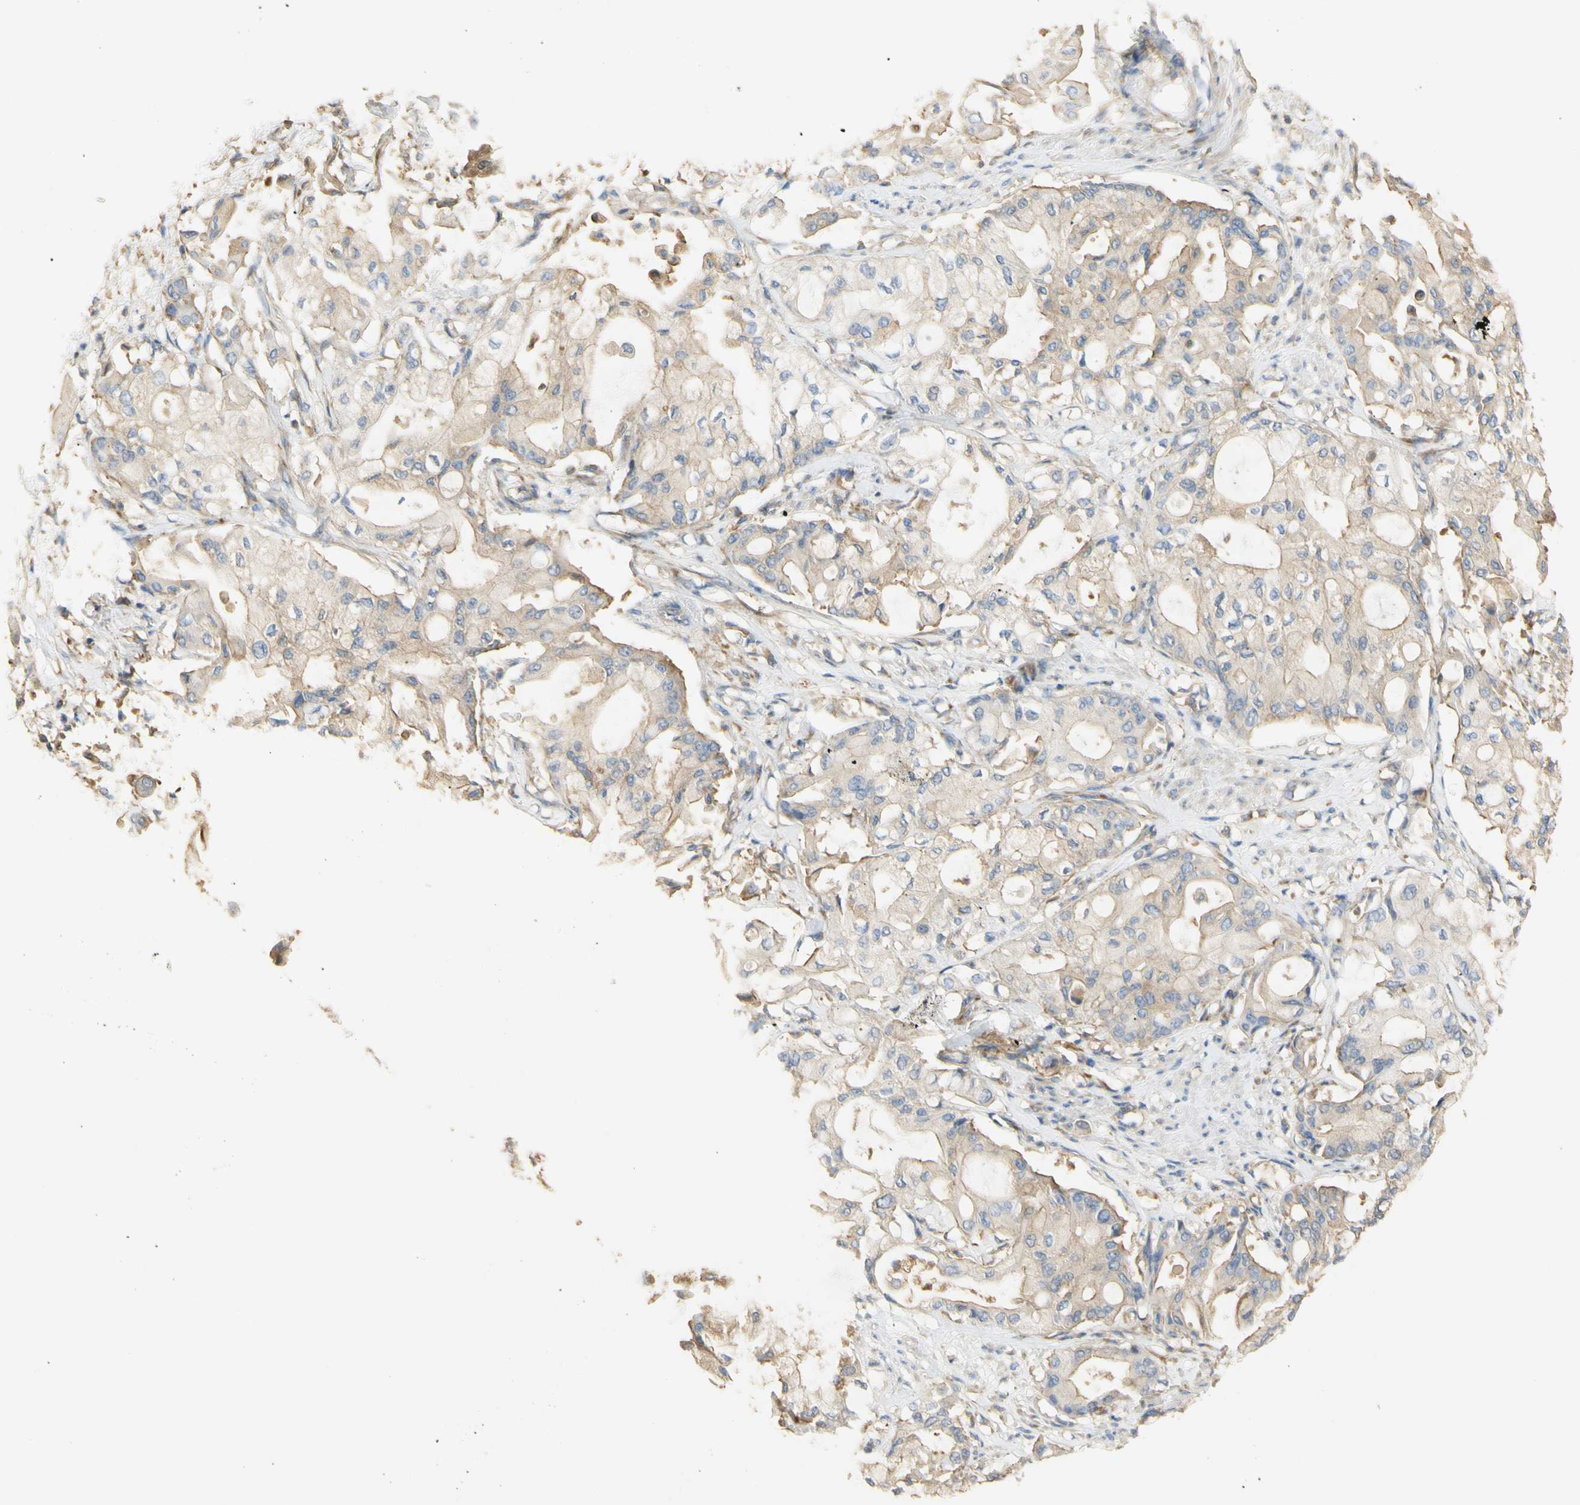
{"staining": {"intensity": "moderate", "quantity": "<25%", "location": "cytoplasmic/membranous"}, "tissue": "pancreatic cancer", "cell_type": "Tumor cells", "image_type": "cancer", "snomed": [{"axis": "morphology", "description": "Adenocarcinoma, NOS"}, {"axis": "morphology", "description": "Adenocarcinoma, metastatic, NOS"}, {"axis": "topography", "description": "Lymph node"}, {"axis": "topography", "description": "Pancreas"}, {"axis": "topography", "description": "Duodenum"}], "caption": "Immunohistochemistry (DAB (3,3'-diaminobenzidine)) staining of human pancreatic cancer (metastatic adenocarcinoma) exhibits moderate cytoplasmic/membranous protein positivity in about <25% of tumor cells.", "gene": "KCNE4", "patient": {"sex": "female", "age": 64}}